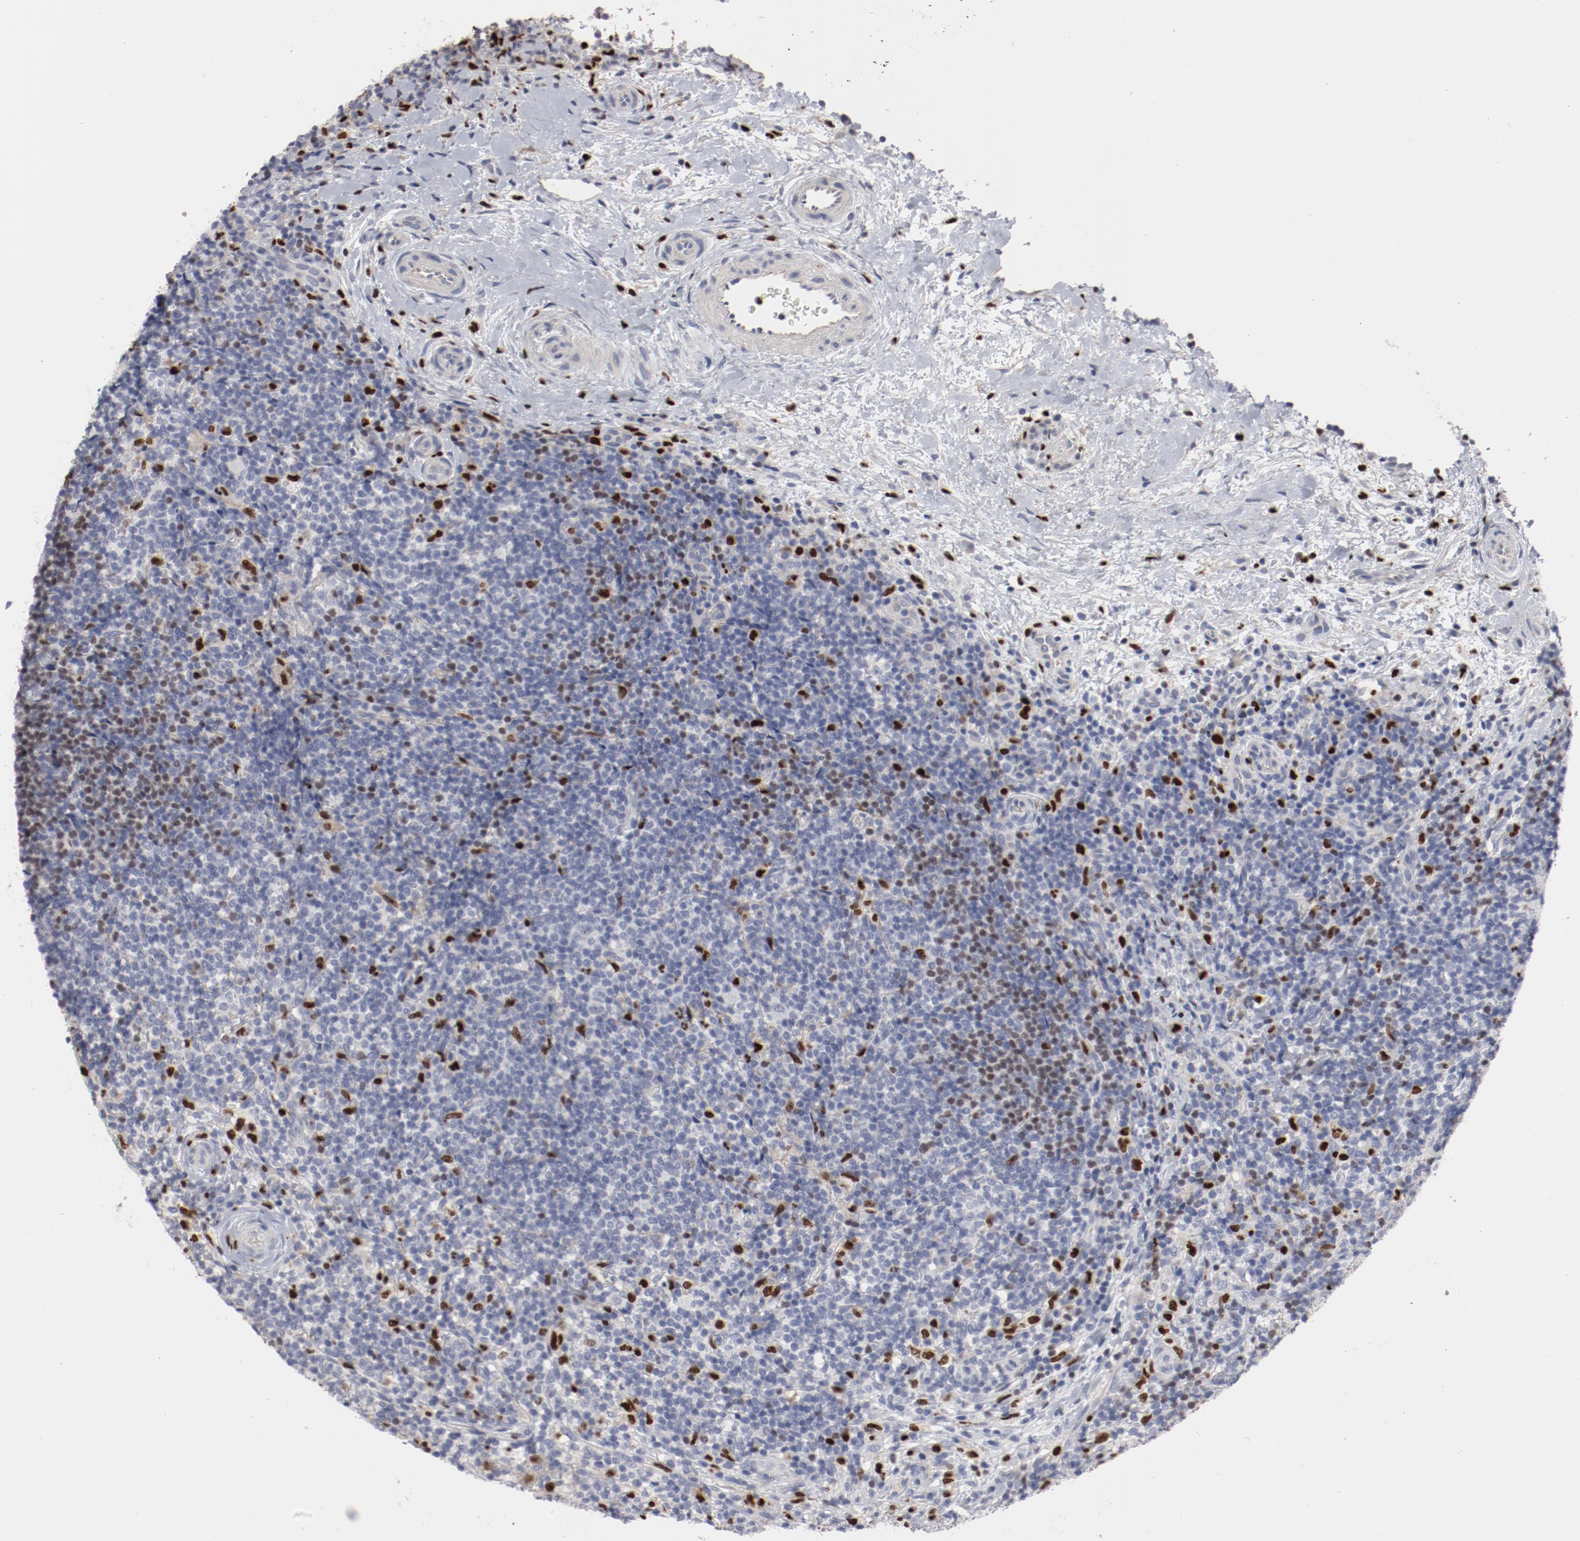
{"staining": {"intensity": "negative", "quantity": "none", "location": "none"}, "tissue": "lymphoma", "cell_type": "Tumor cells", "image_type": "cancer", "snomed": [{"axis": "morphology", "description": "Malignant lymphoma, non-Hodgkin's type, Low grade"}, {"axis": "topography", "description": "Lymph node"}], "caption": "DAB (3,3'-diaminobenzidine) immunohistochemical staining of lymphoma reveals no significant positivity in tumor cells.", "gene": "SPI1", "patient": {"sex": "female", "age": 76}}